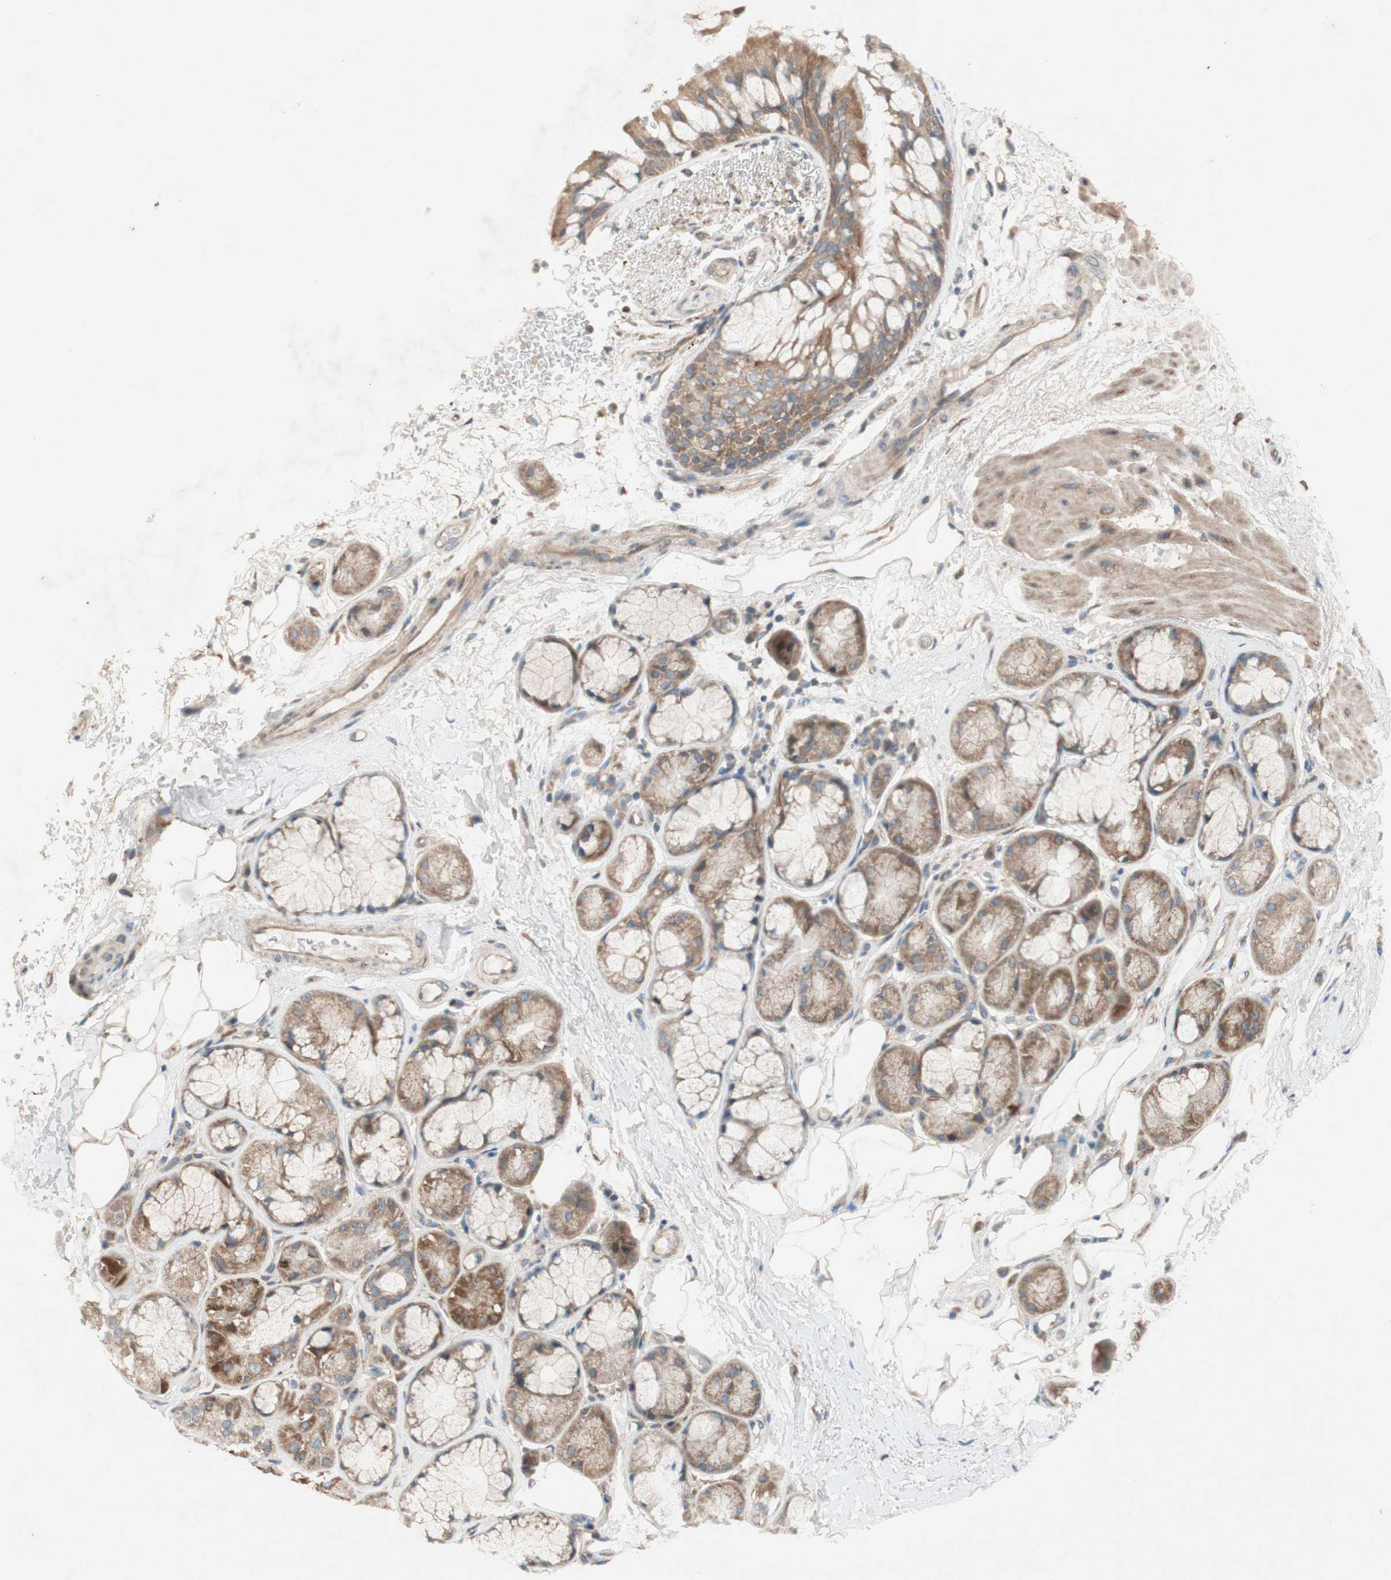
{"staining": {"intensity": "moderate", "quantity": ">75%", "location": "cytoplasmic/membranous"}, "tissue": "bronchus", "cell_type": "Respiratory epithelial cells", "image_type": "normal", "snomed": [{"axis": "morphology", "description": "Normal tissue, NOS"}, {"axis": "topography", "description": "Bronchus"}], "caption": "A micrograph of bronchus stained for a protein displays moderate cytoplasmic/membranous brown staining in respiratory epithelial cells. Immunohistochemistry (ihc) stains the protein in brown and the nuclei are stained blue.", "gene": "SOCS2", "patient": {"sex": "male", "age": 66}}